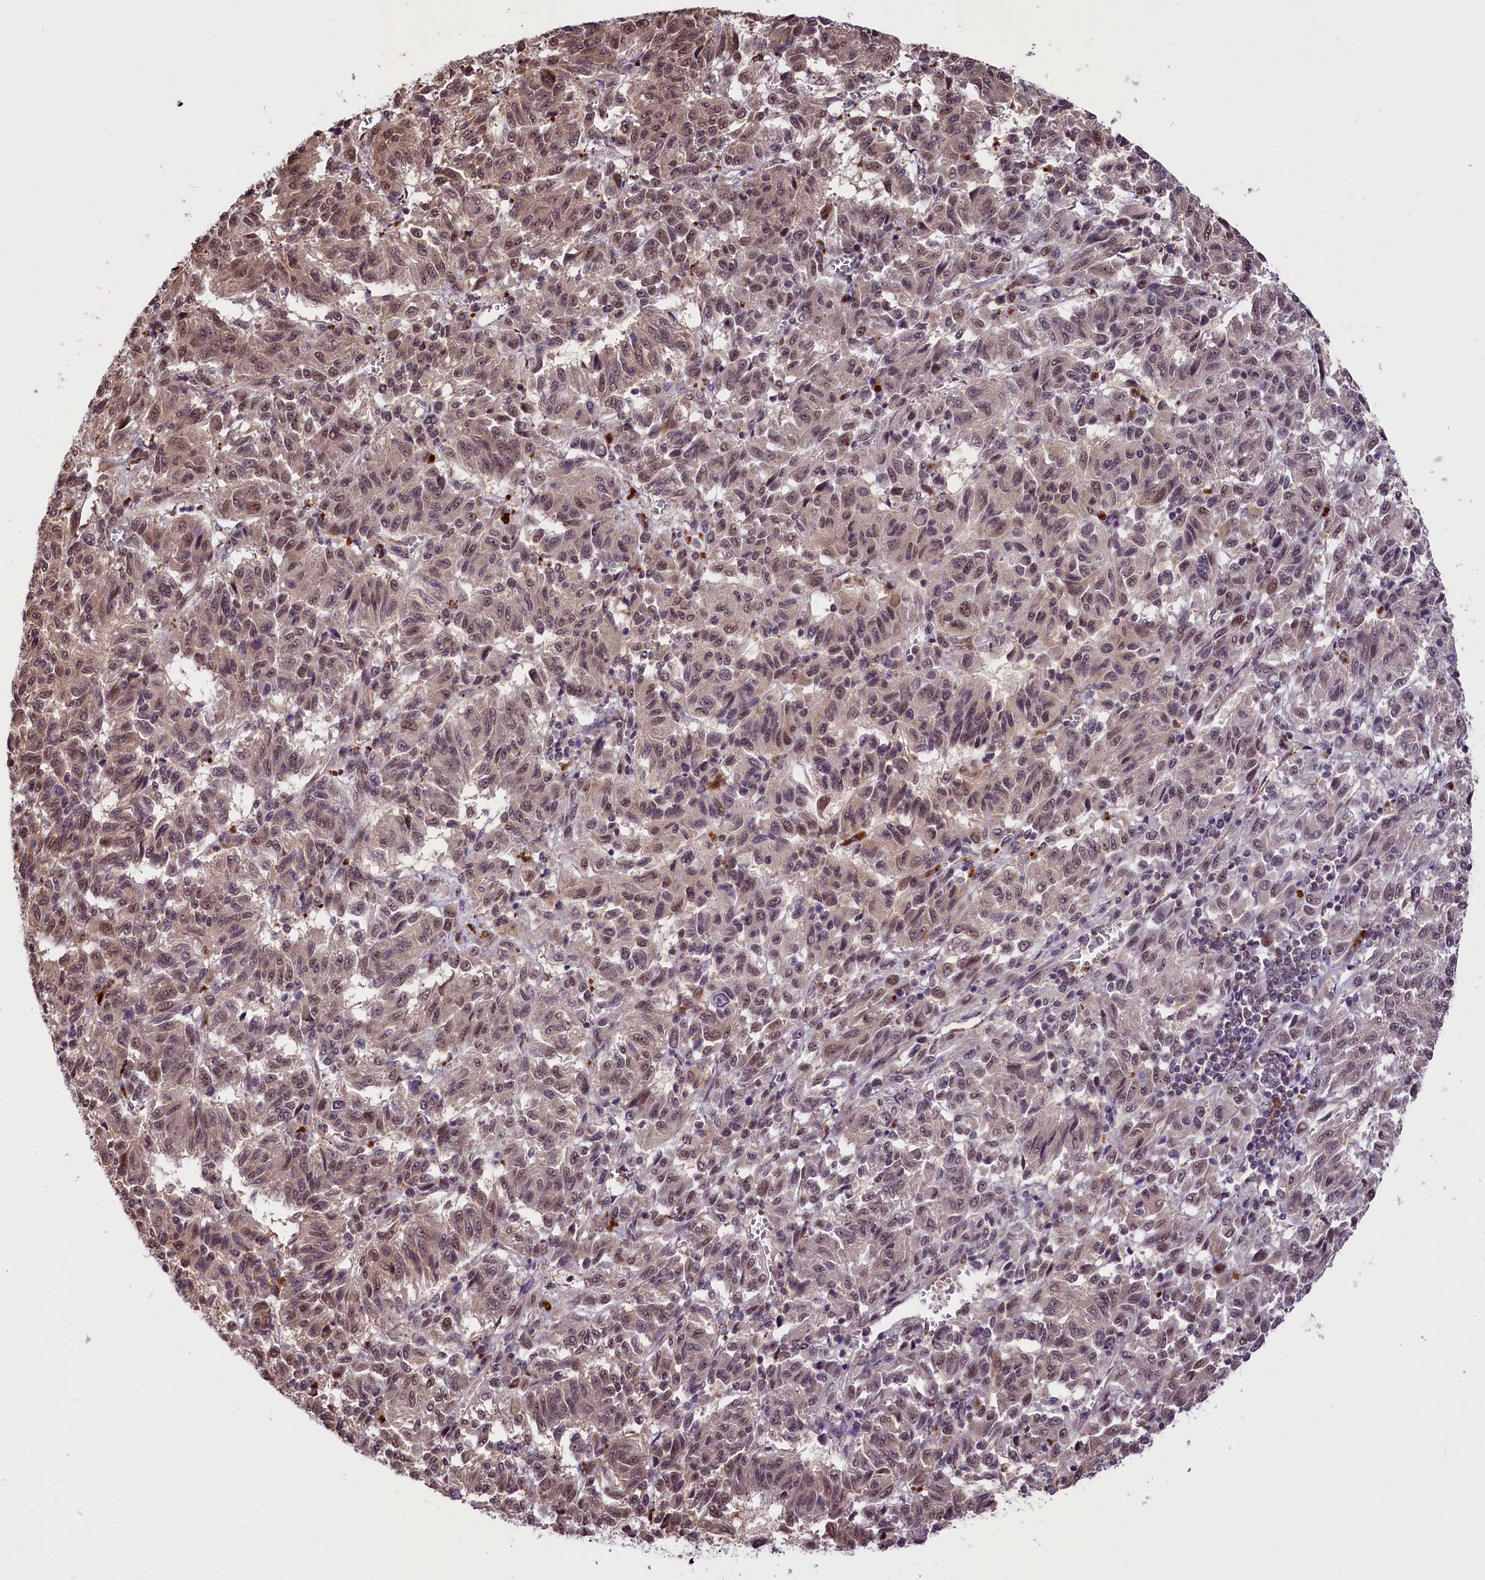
{"staining": {"intensity": "weak", "quantity": "25%-75%", "location": "nuclear"}, "tissue": "melanoma", "cell_type": "Tumor cells", "image_type": "cancer", "snomed": [{"axis": "morphology", "description": "Malignant melanoma, Metastatic site"}, {"axis": "topography", "description": "Lung"}], "caption": "IHC image of neoplastic tissue: human melanoma stained using immunohistochemistry demonstrates low levels of weak protein expression localized specifically in the nuclear of tumor cells, appearing as a nuclear brown color.", "gene": "MRPL54", "patient": {"sex": "male", "age": 64}}